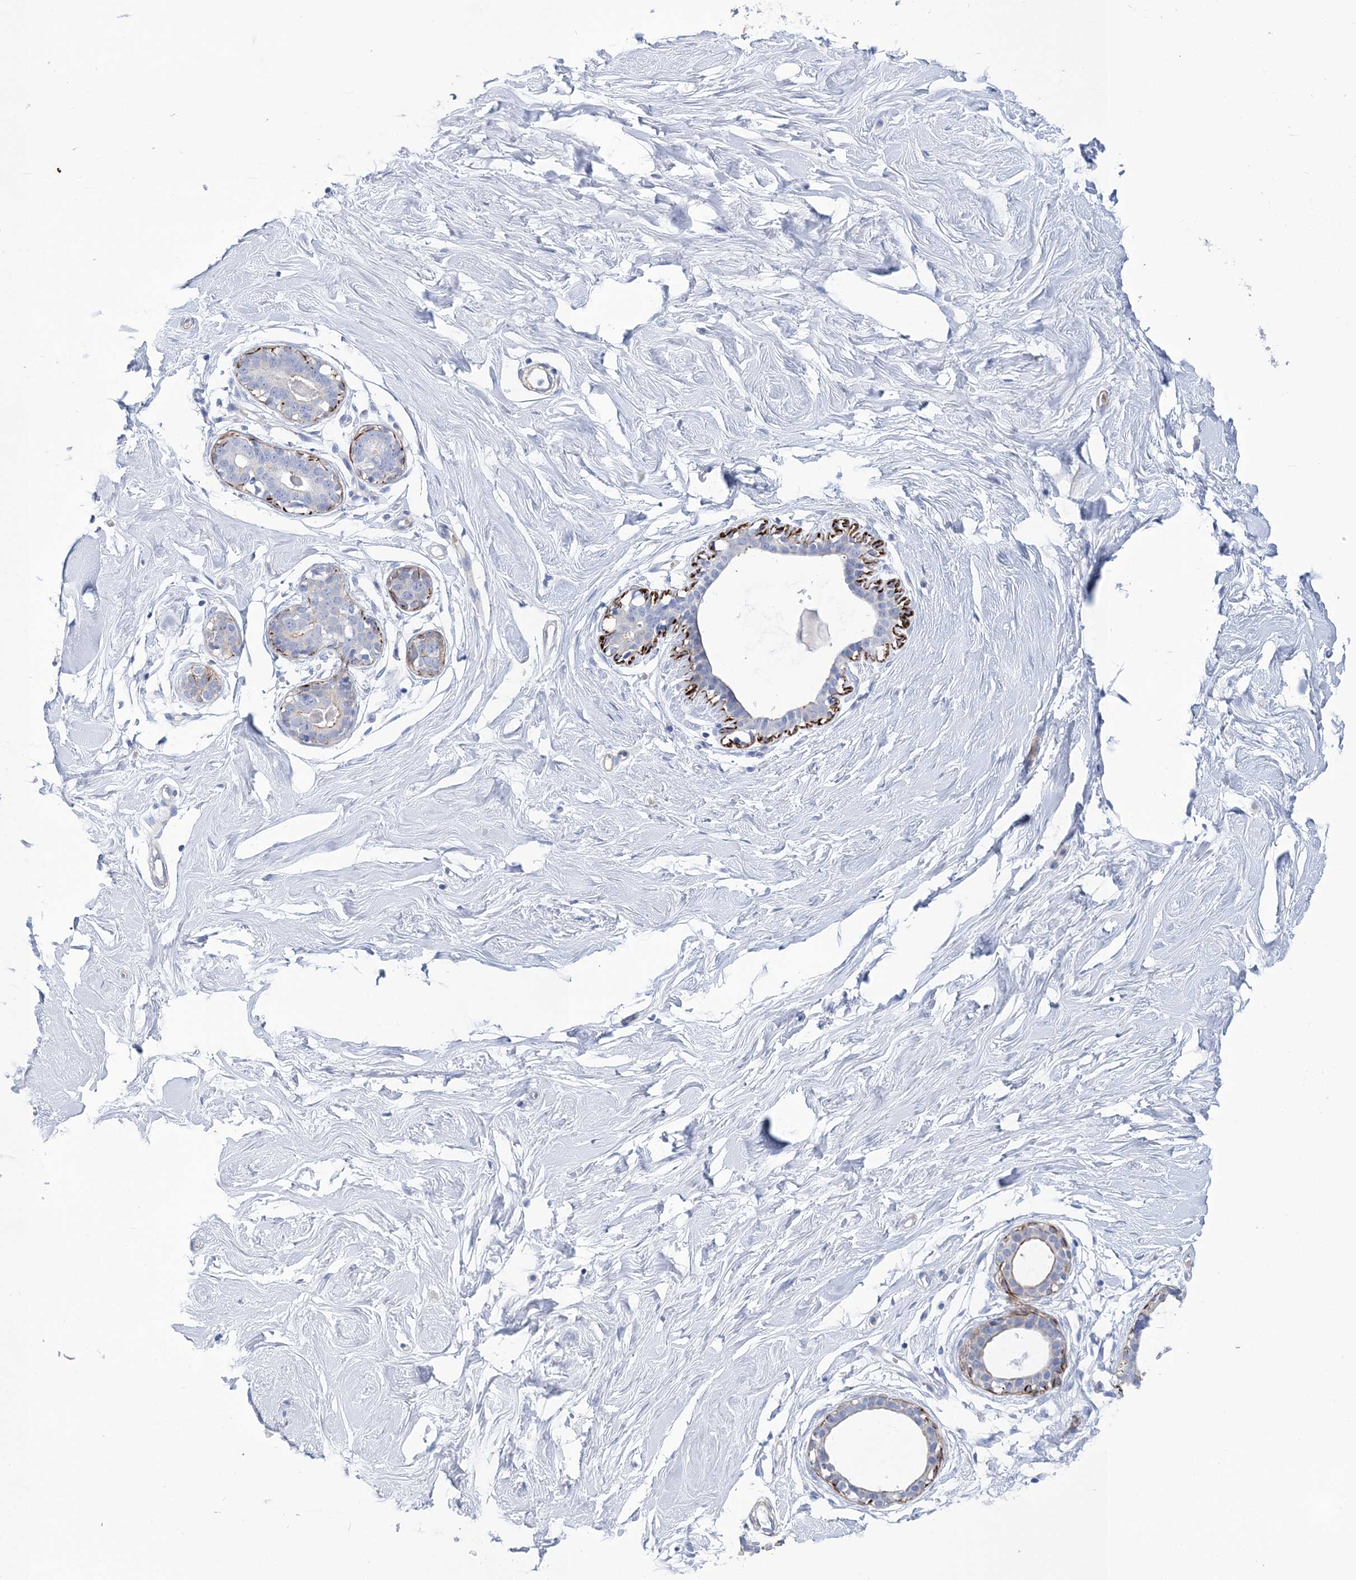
{"staining": {"intensity": "negative", "quantity": "none", "location": "none"}, "tissue": "breast", "cell_type": "Adipocytes", "image_type": "normal", "snomed": [{"axis": "morphology", "description": "Normal tissue, NOS"}, {"axis": "morphology", "description": "Adenoma, NOS"}, {"axis": "topography", "description": "Breast"}], "caption": "There is no significant positivity in adipocytes of breast. The staining is performed using DAB brown chromogen with nuclei counter-stained in using hematoxylin.", "gene": "WDR74", "patient": {"sex": "female", "age": 23}}